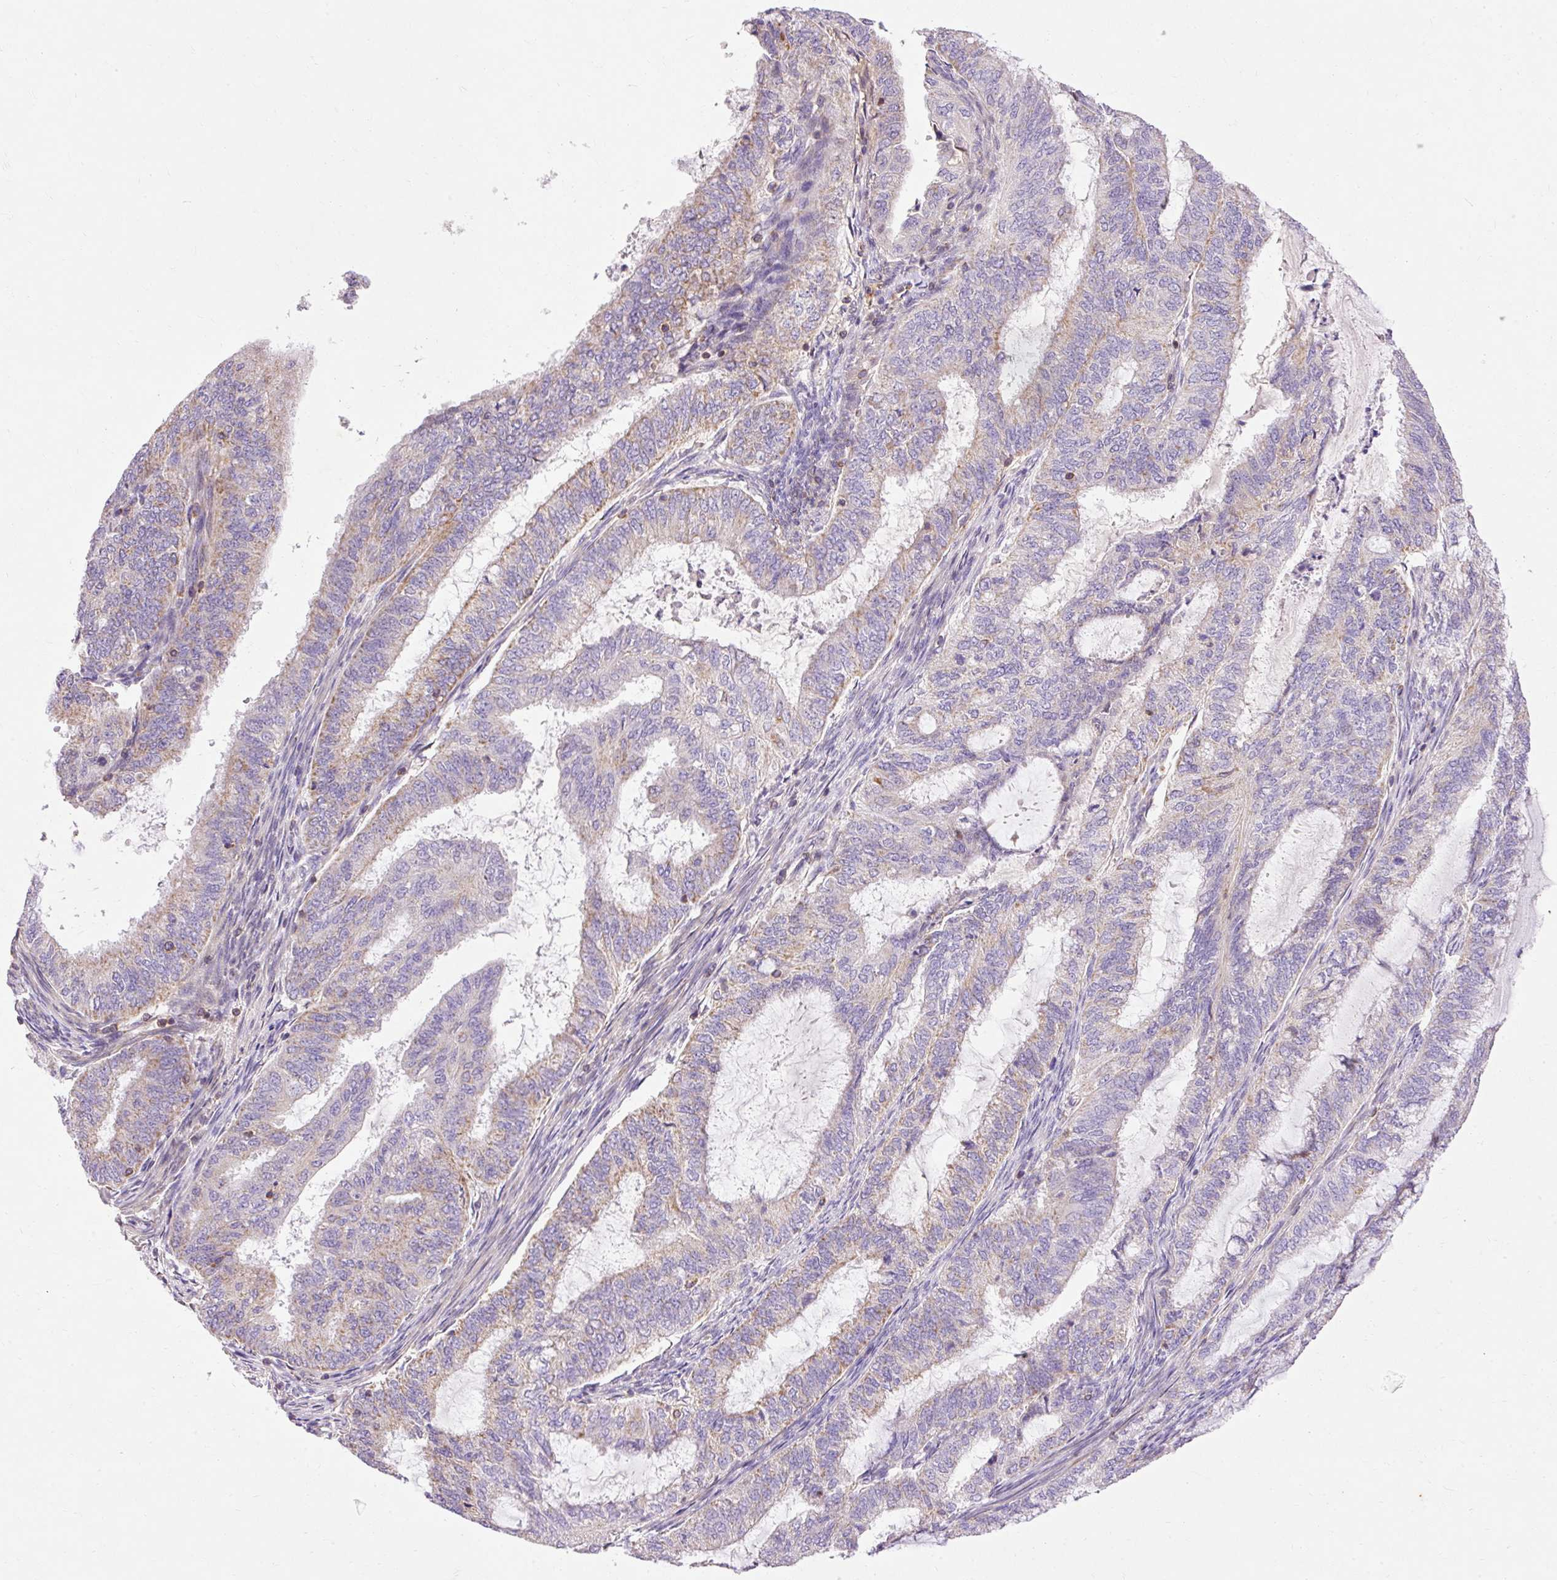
{"staining": {"intensity": "weak", "quantity": ">75%", "location": "cytoplasmic/membranous"}, "tissue": "endometrial cancer", "cell_type": "Tumor cells", "image_type": "cancer", "snomed": [{"axis": "morphology", "description": "Adenocarcinoma, NOS"}, {"axis": "topography", "description": "Endometrium"}], "caption": "Immunohistochemistry of human adenocarcinoma (endometrial) reveals low levels of weak cytoplasmic/membranous expression in about >75% of tumor cells. Immunohistochemistry (ihc) stains the protein in brown and the nuclei are stained blue.", "gene": "IMMT", "patient": {"sex": "female", "age": 51}}